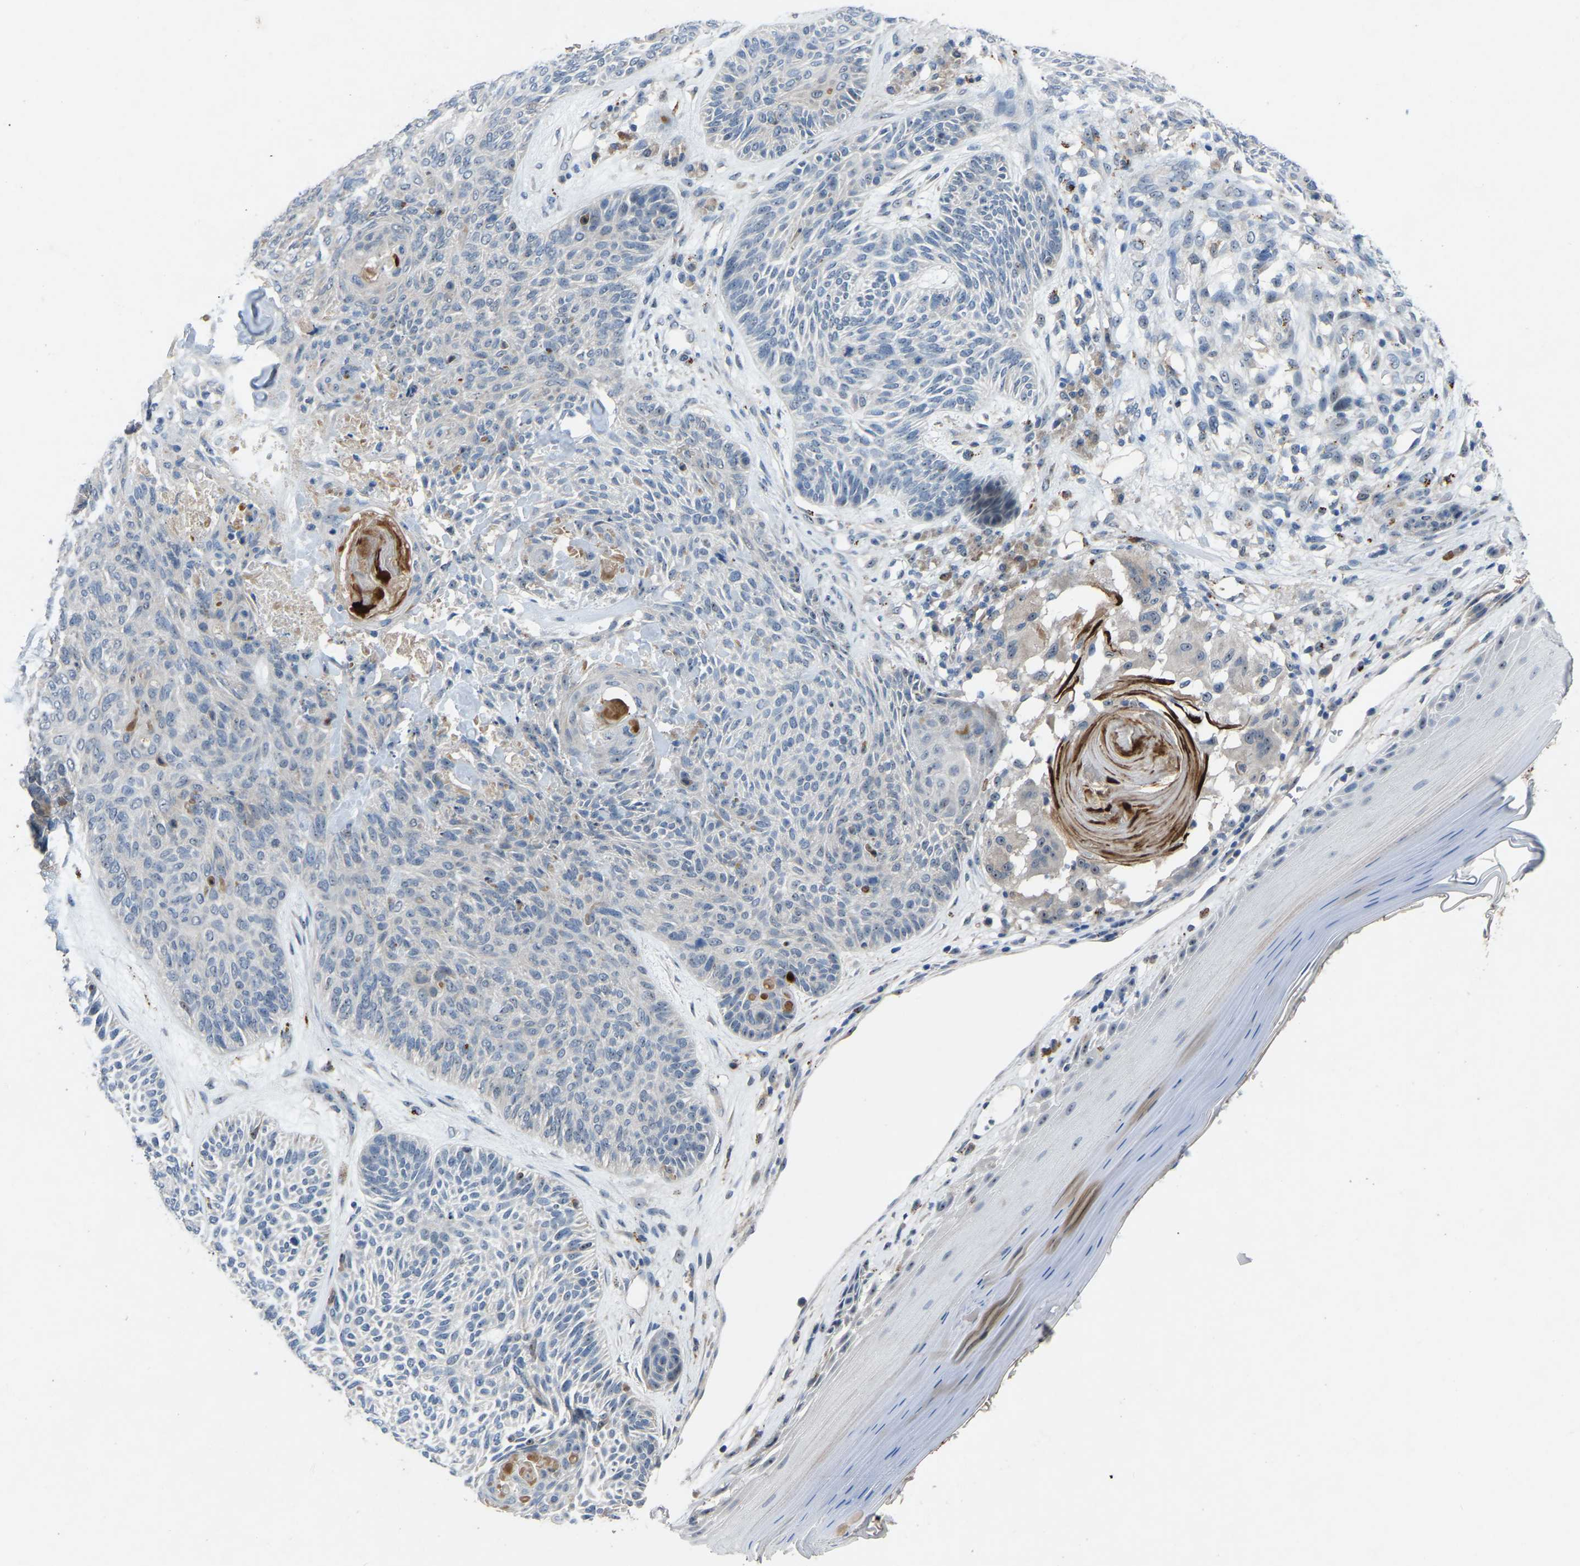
{"staining": {"intensity": "negative", "quantity": "none", "location": "none"}, "tissue": "skin cancer", "cell_type": "Tumor cells", "image_type": "cancer", "snomed": [{"axis": "morphology", "description": "Basal cell carcinoma"}, {"axis": "topography", "description": "Skin"}], "caption": "Image shows no significant protein expression in tumor cells of basal cell carcinoma (skin).", "gene": "FHIT", "patient": {"sex": "male", "age": 55}}